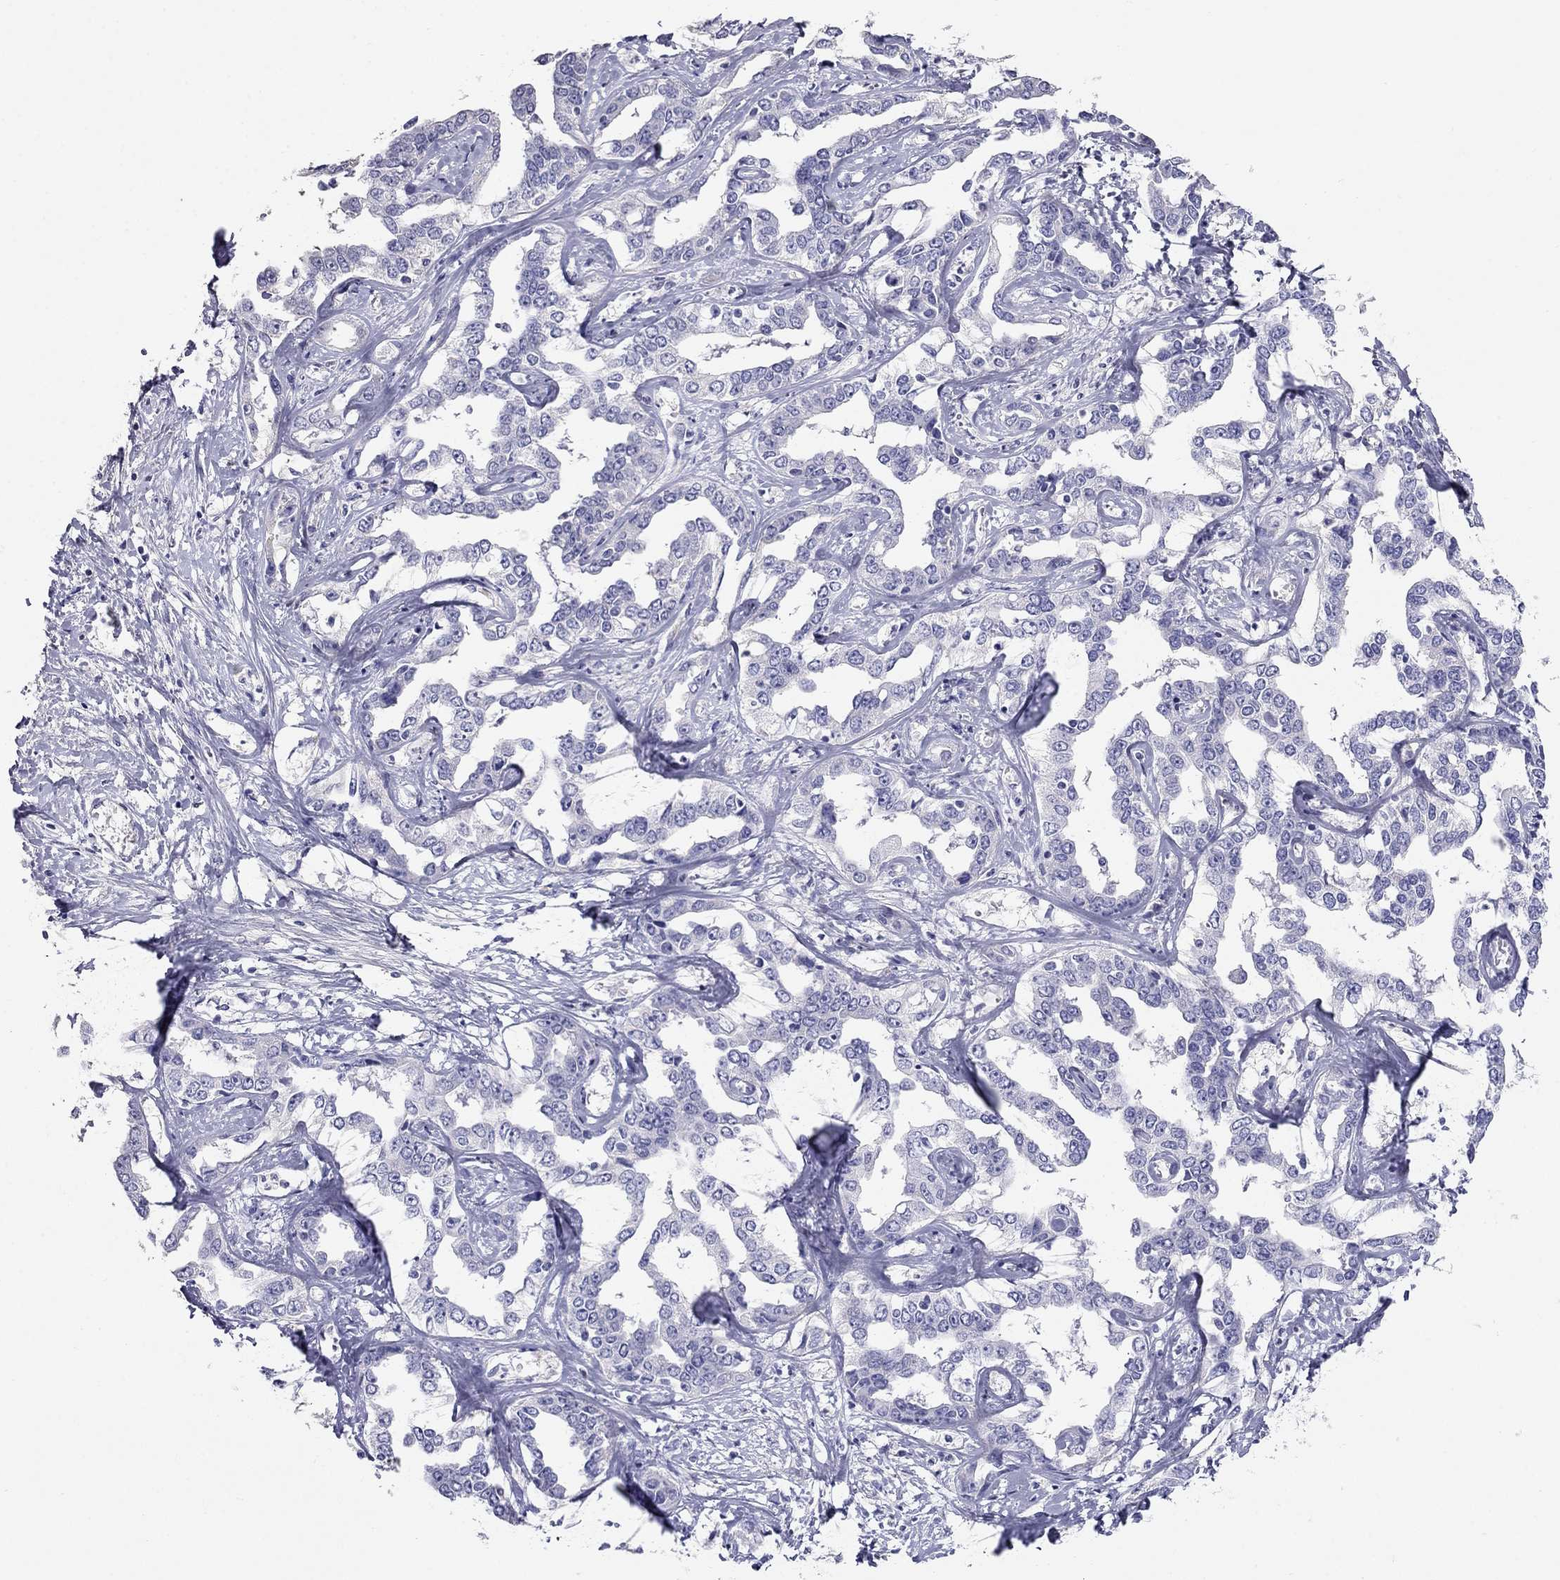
{"staining": {"intensity": "negative", "quantity": "none", "location": "none"}, "tissue": "liver cancer", "cell_type": "Tumor cells", "image_type": "cancer", "snomed": [{"axis": "morphology", "description": "Cholangiocarcinoma"}, {"axis": "topography", "description": "Liver"}], "caption": "The photomicrograph demonstrates no staining of tumor cells in liver cholangiocarcinoma.", "gene": "LY6H", "patient": {"sex": "male", "age": 59}}